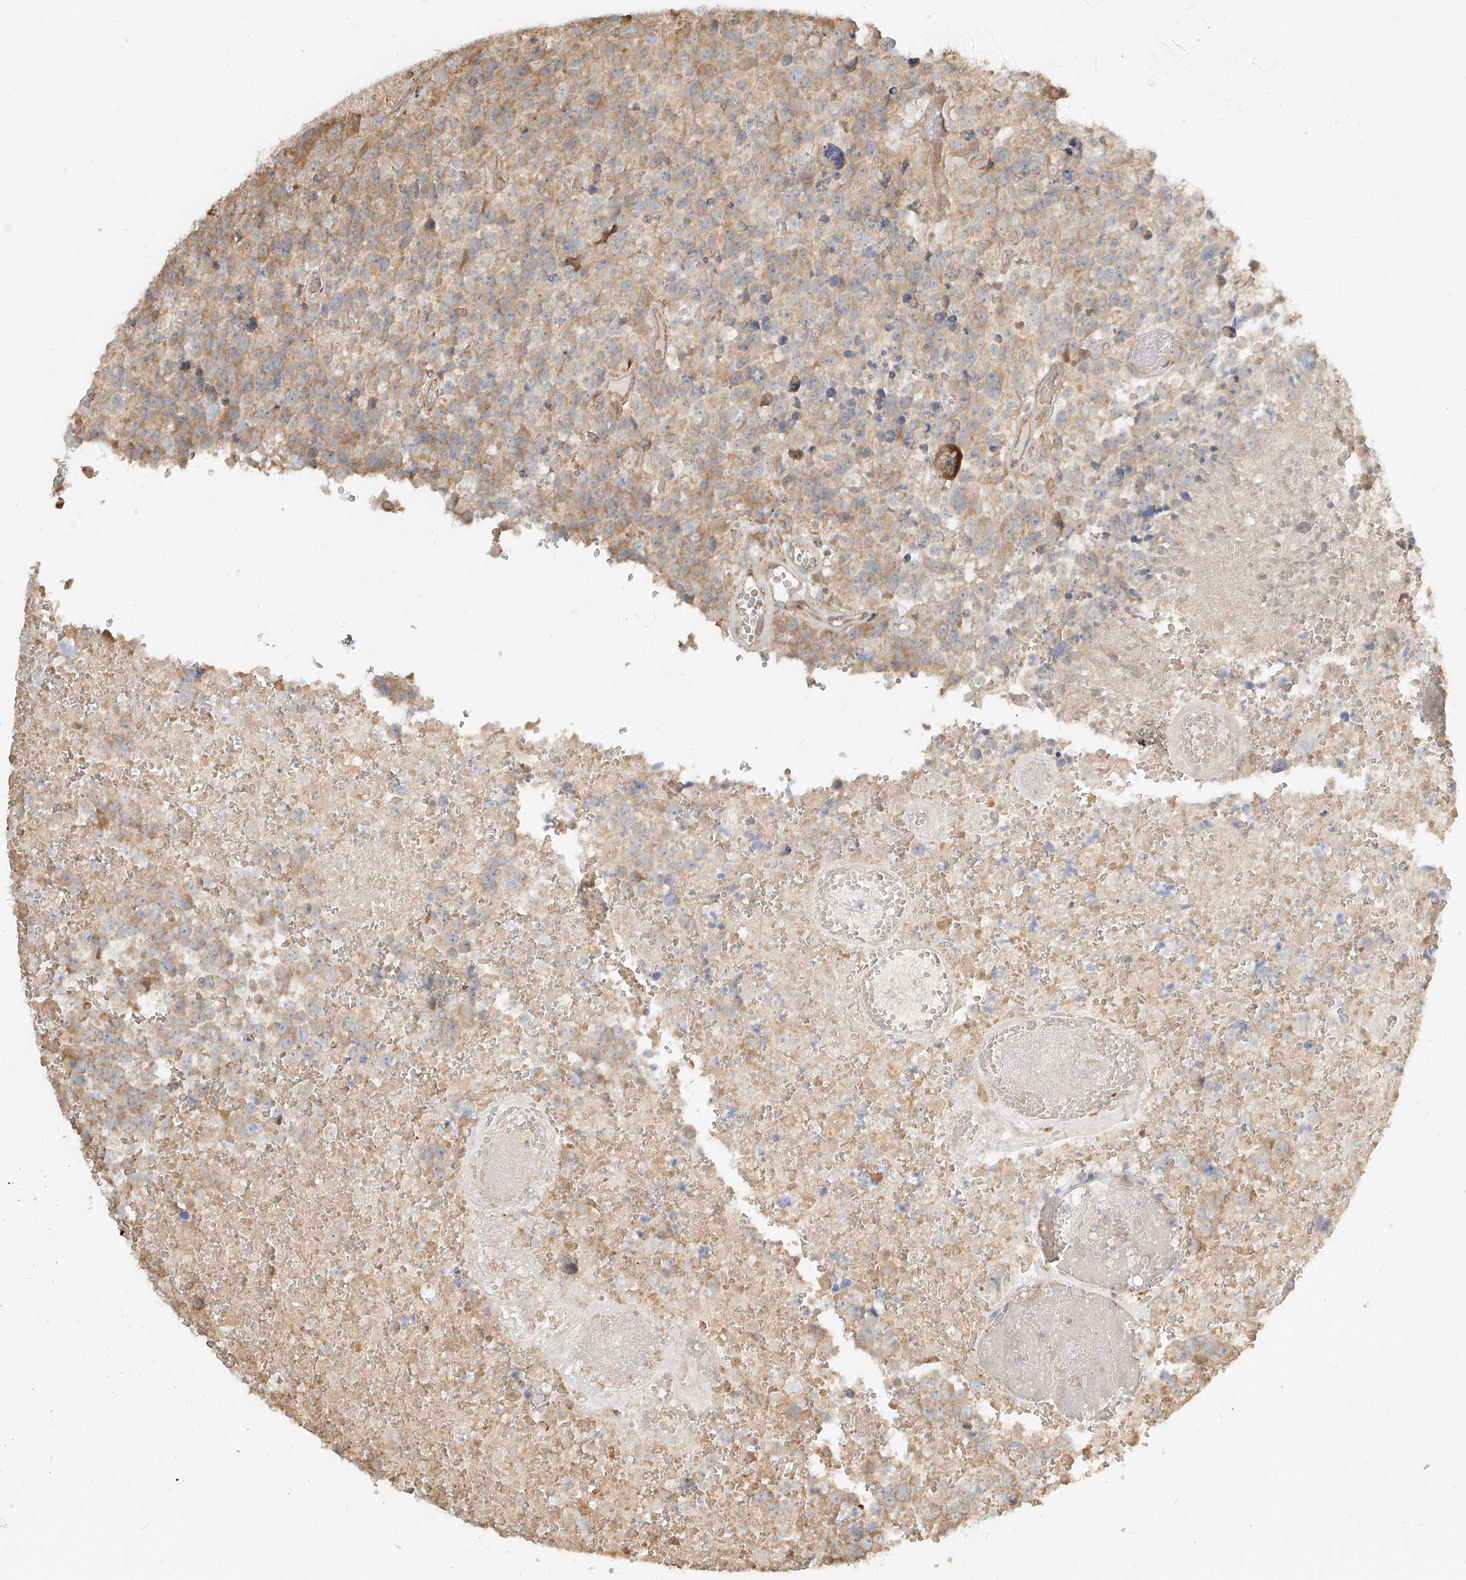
{"staining": {"intensity": "weak", "quantity": "<25%", "location": "cytoplasmic/membranous"}, "tissue": "glioma", "cell_type": "Tumor cells", "image_type": "cancer", "snomed": [{"axis": "morphology", "description": "Glioma, malignant, High grade"}, {"axis": "topography", "description": "Brain"}], "caption": "Glioma was stained to show a protein in brown. There is no significant staining in tumor cells. The staining was performed using DAB to visualize the protein expression in brown, while the nuclei were stained in blue with hematoxylin (Magnification: 20x).", "gene": "UBE2K", "patient": {"sex": "male", "age": 69}}